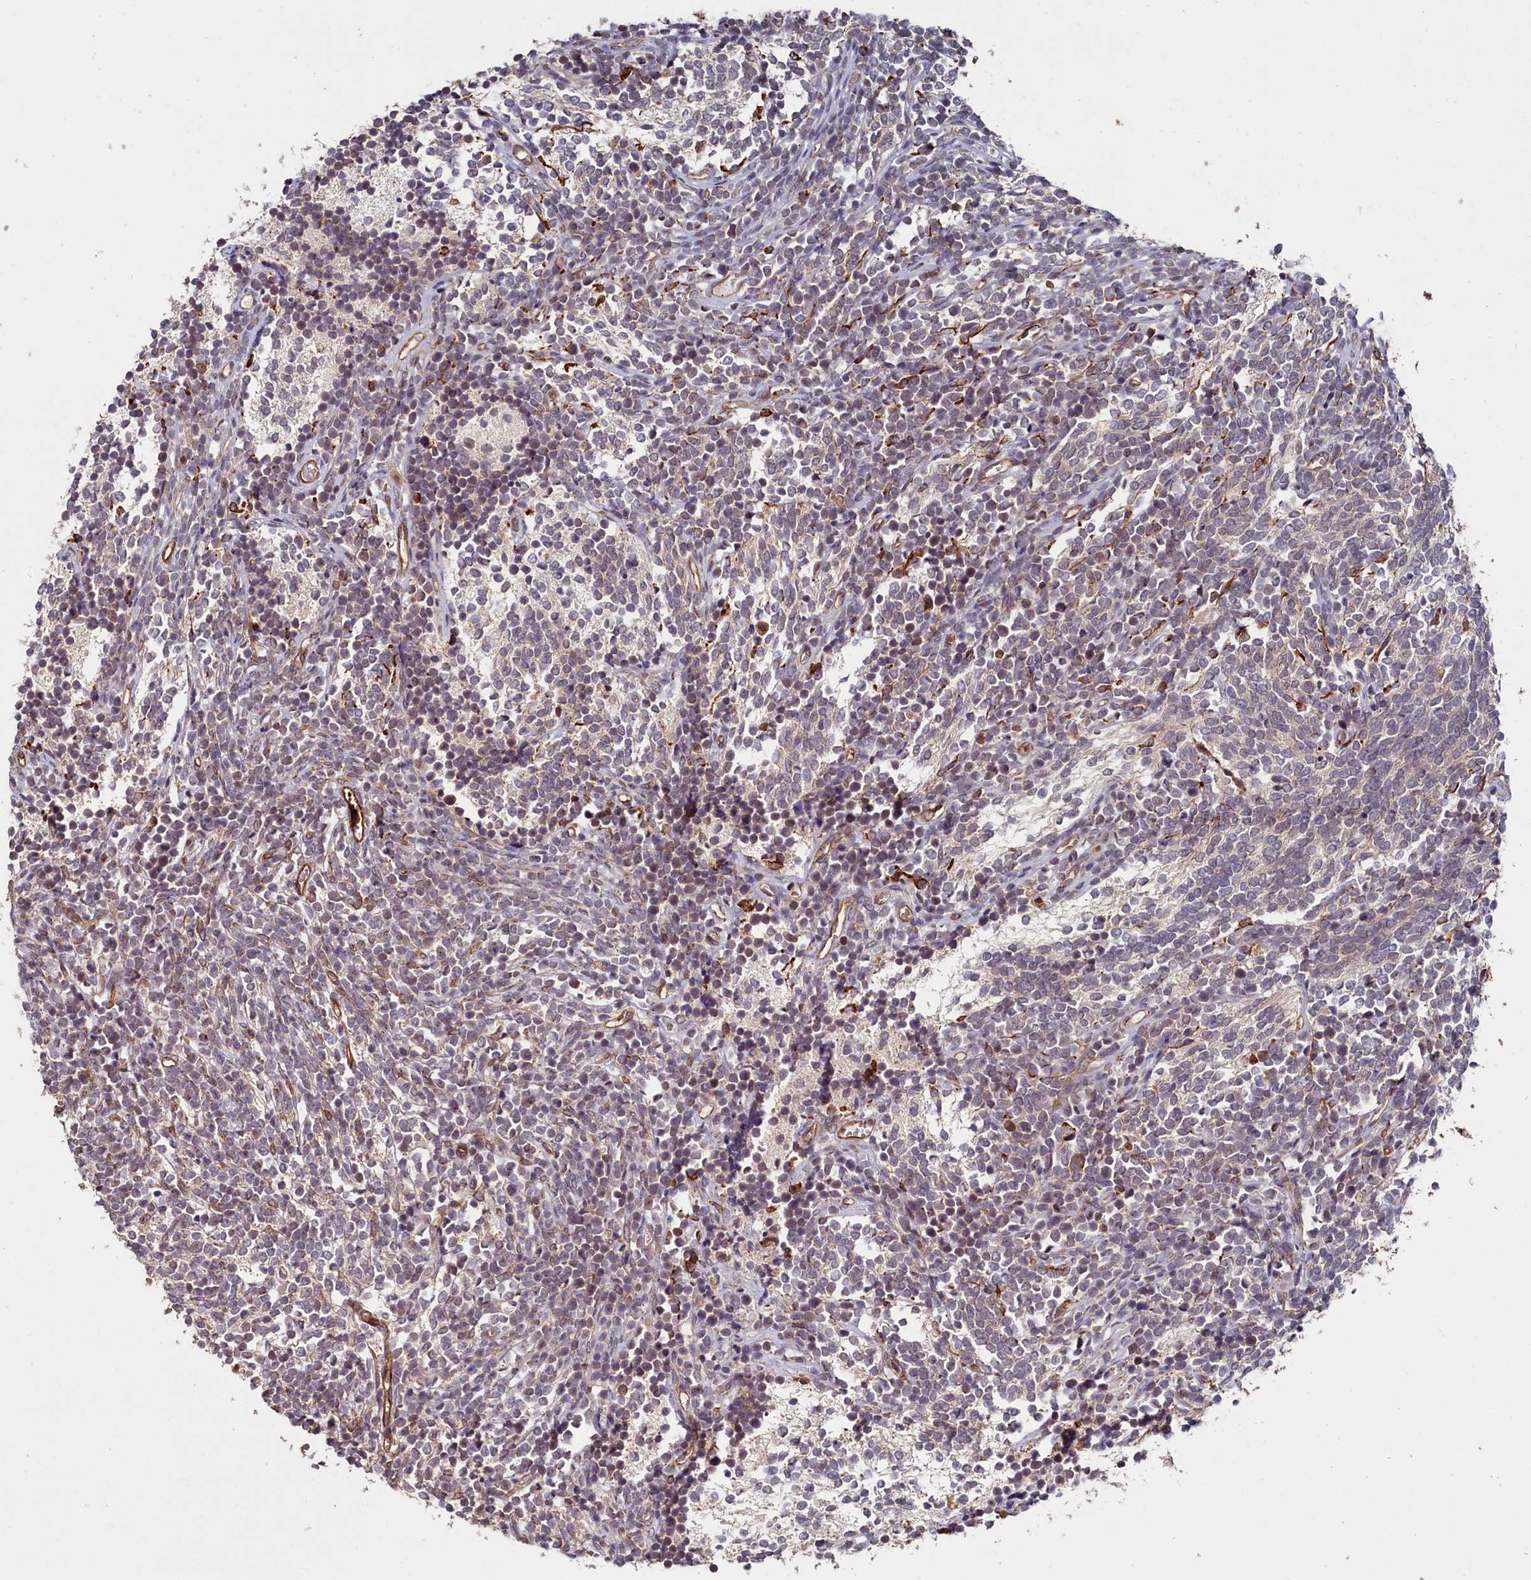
{"staining": {"intensity": "negative", "quantity": "none", "location": "none"}, "tissue": "glioma", "cell_type": "Tumor cells", "image_type": "cancer", "snomed": [{"axis": "morphology", "description": "Glioma, malignant, Low grade"}, {"axis": "topography", "description": "Brain"}], "caption": "High power microscopy histopathology image of an immunohistochemistry (IHC) image of glioma, revealing no significant positivity in tumor cells.", "gene": "SVIP", "patient": {"sex": "female", "age": 1}}